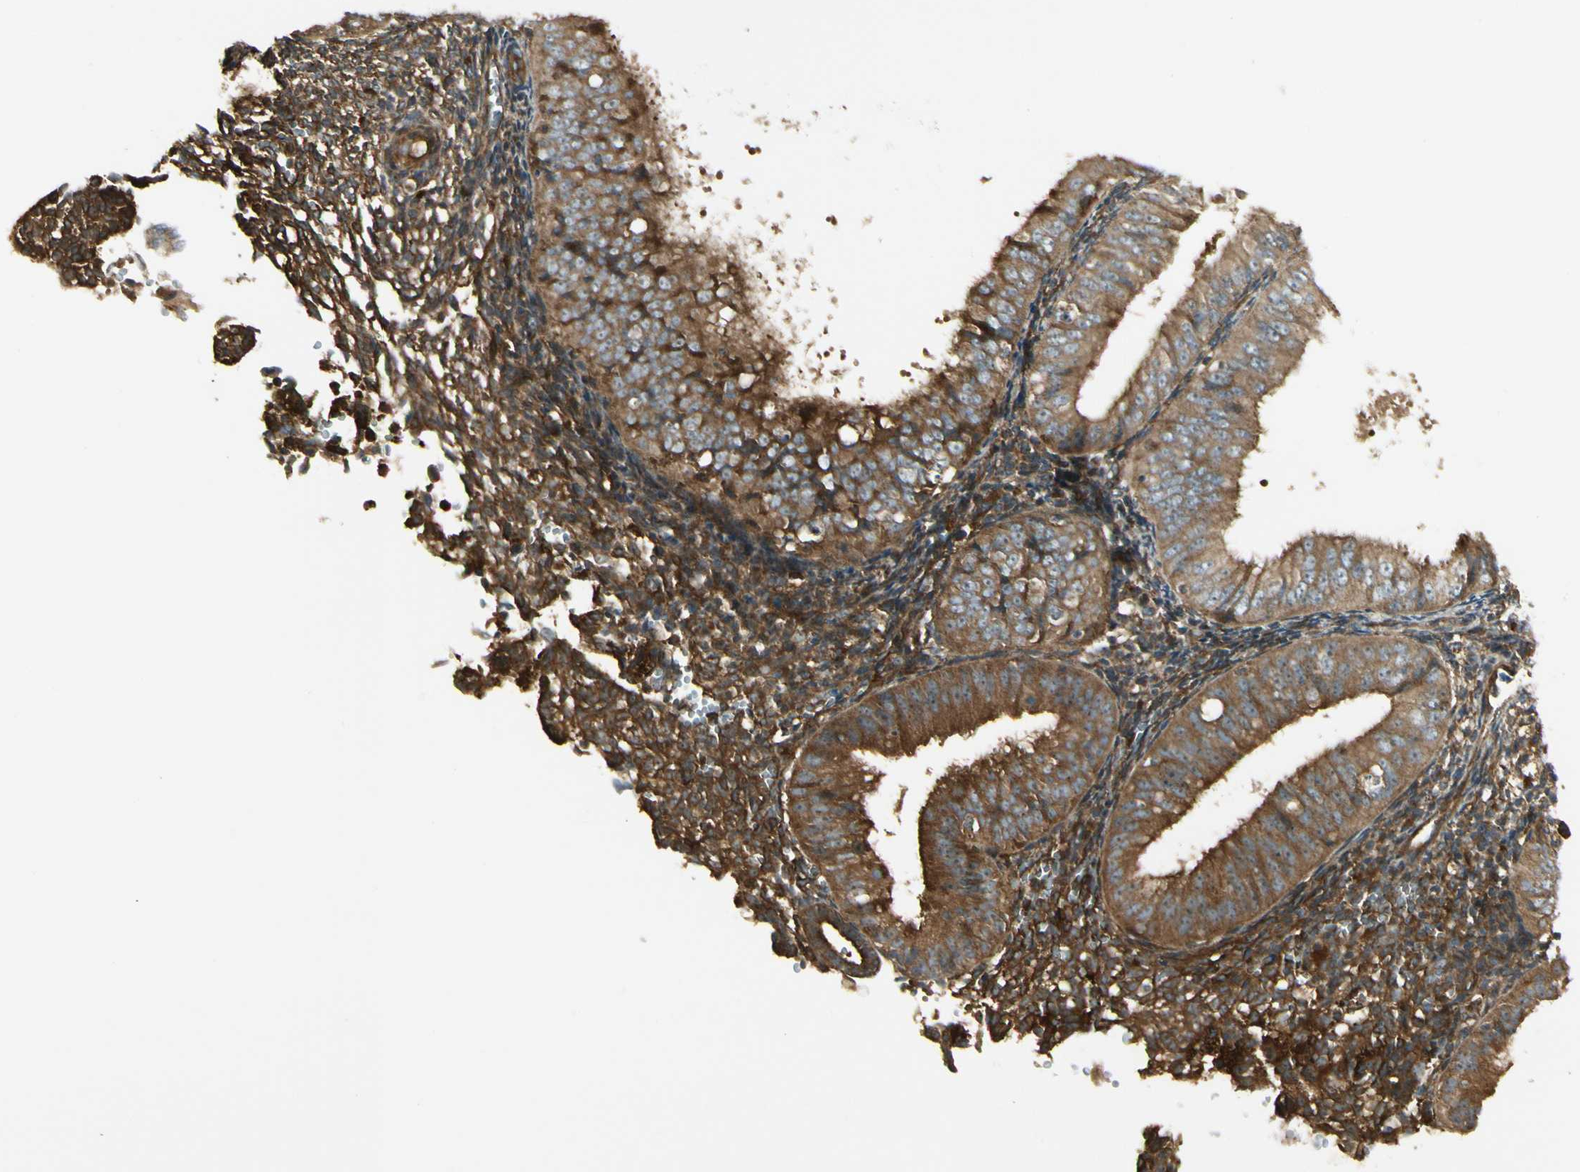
{"staining": {"intensity": "strong", "quantity": ">75%", "location": "cytoplasmic/membranous"}, "tissue": "endometrial cancer", "cell_type": "Tumor cells", "image_type": "cancer", "snomed": [{"axis": "morphology", "description": "Normal tissue, NOS"}, {"axis": "morphology", "description": "Adenocarcinoma, NOS"}, {"axis": "topography", "description": "Endometrium"}], "caption": "The image reveals a brown stain indicating the presence of a protein in the cytoplasmic/membranous of tumor cells in adenocarcinoma (endometrial). Nuclei are stained in blue.", "gene": "FKBP15", "patient": {"sex": "female", "age": 53}}